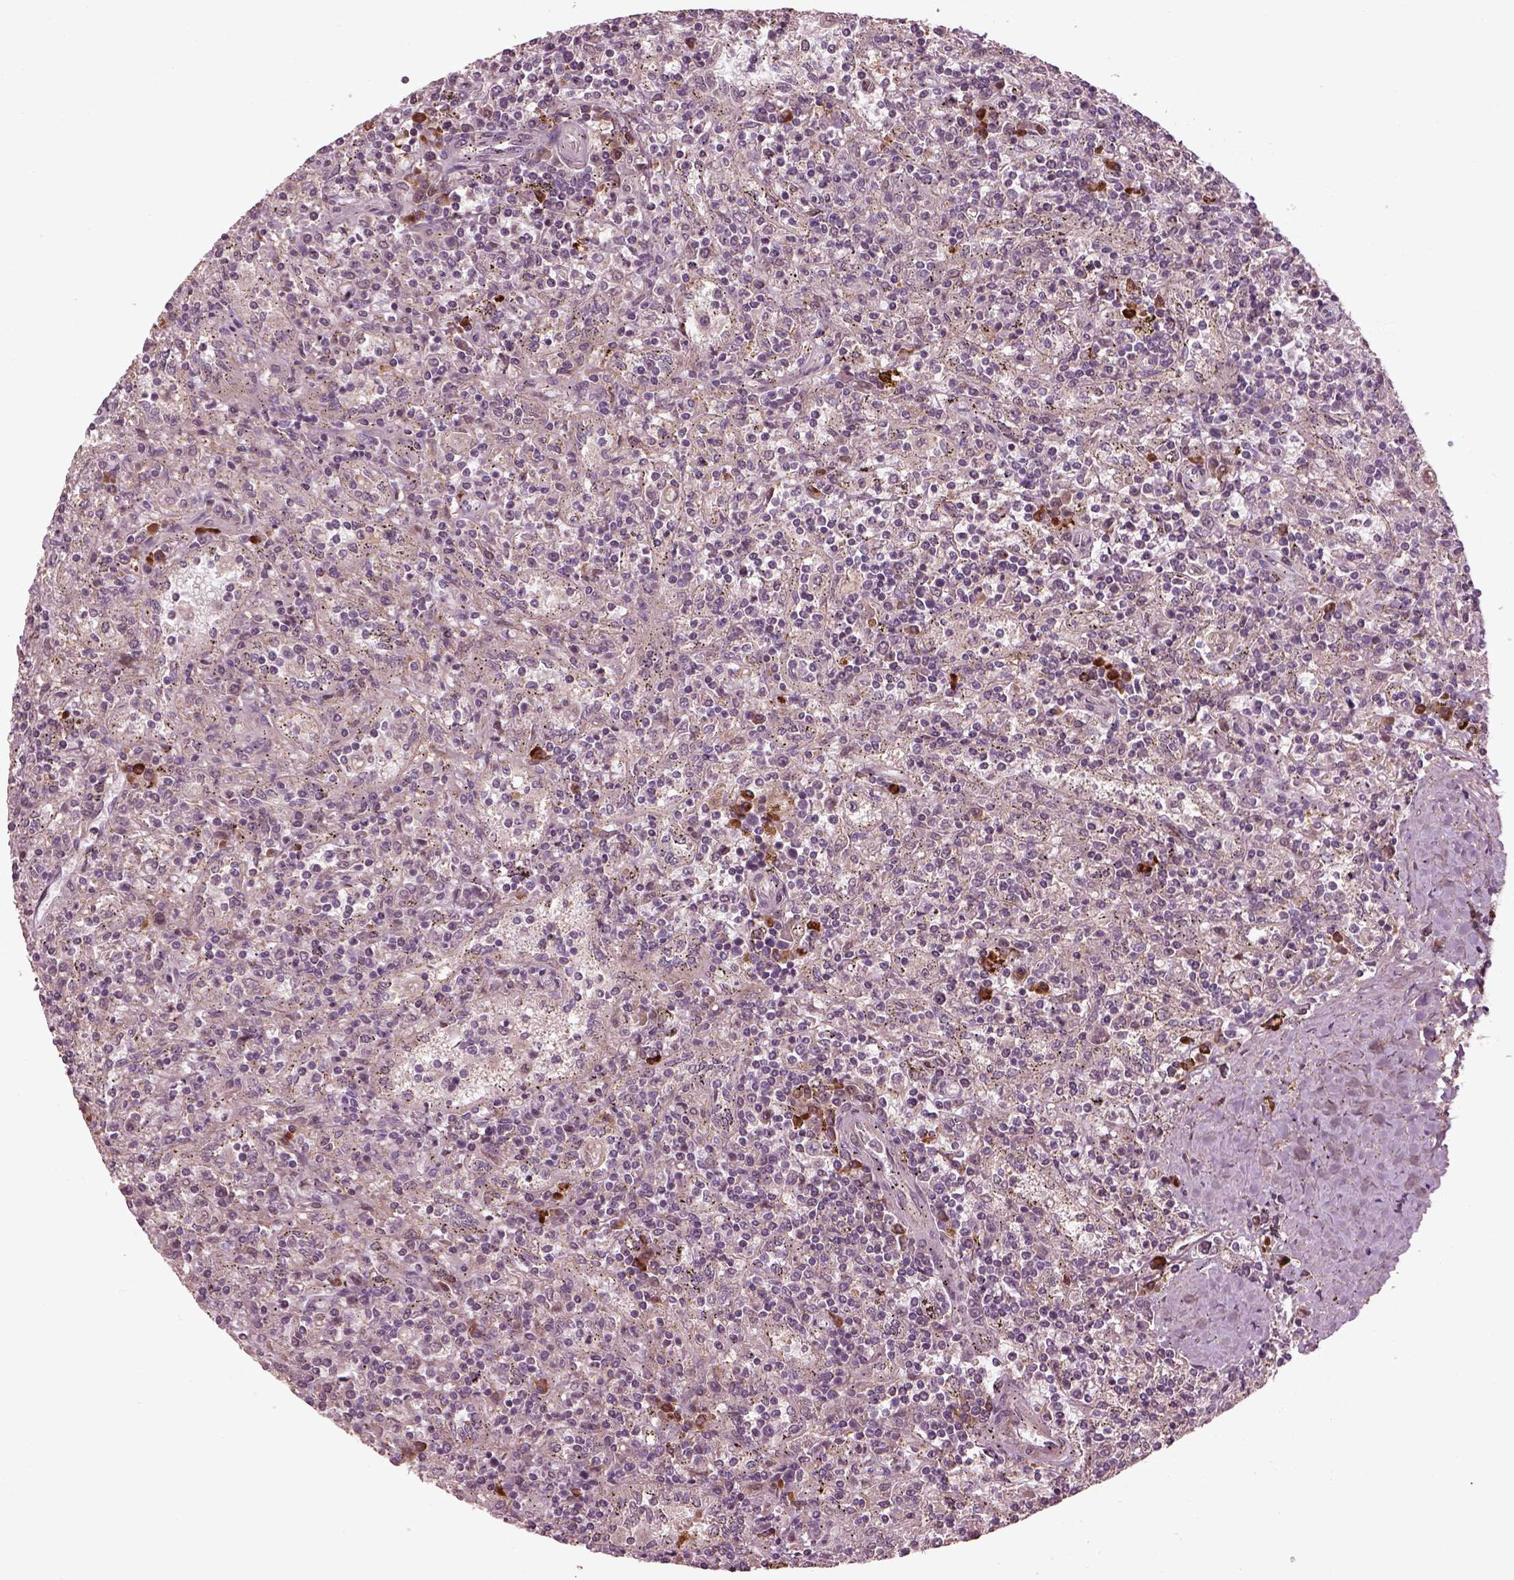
{"staining": {"intensity": "negative", "quantity": "none", "location": "none"}, "tissue": "lymphoma", "cell_type": "Tumor cells", "image_type": "cancer", "snomed": [{"axis": "morphology", "description": "Malignant lymphoma, non-Hodgkin's type, Low grade"}, {"axis": "topography", "description": "Spleen"}], "caption": "The image exhibits no significant staining in tumor cells of lymphoma. (DAB immunohistochemistry visualized using brightfield microscopy, high magnification).", "gene": "EFEMP1", "patient": {"sex": "male", "age": 62}}